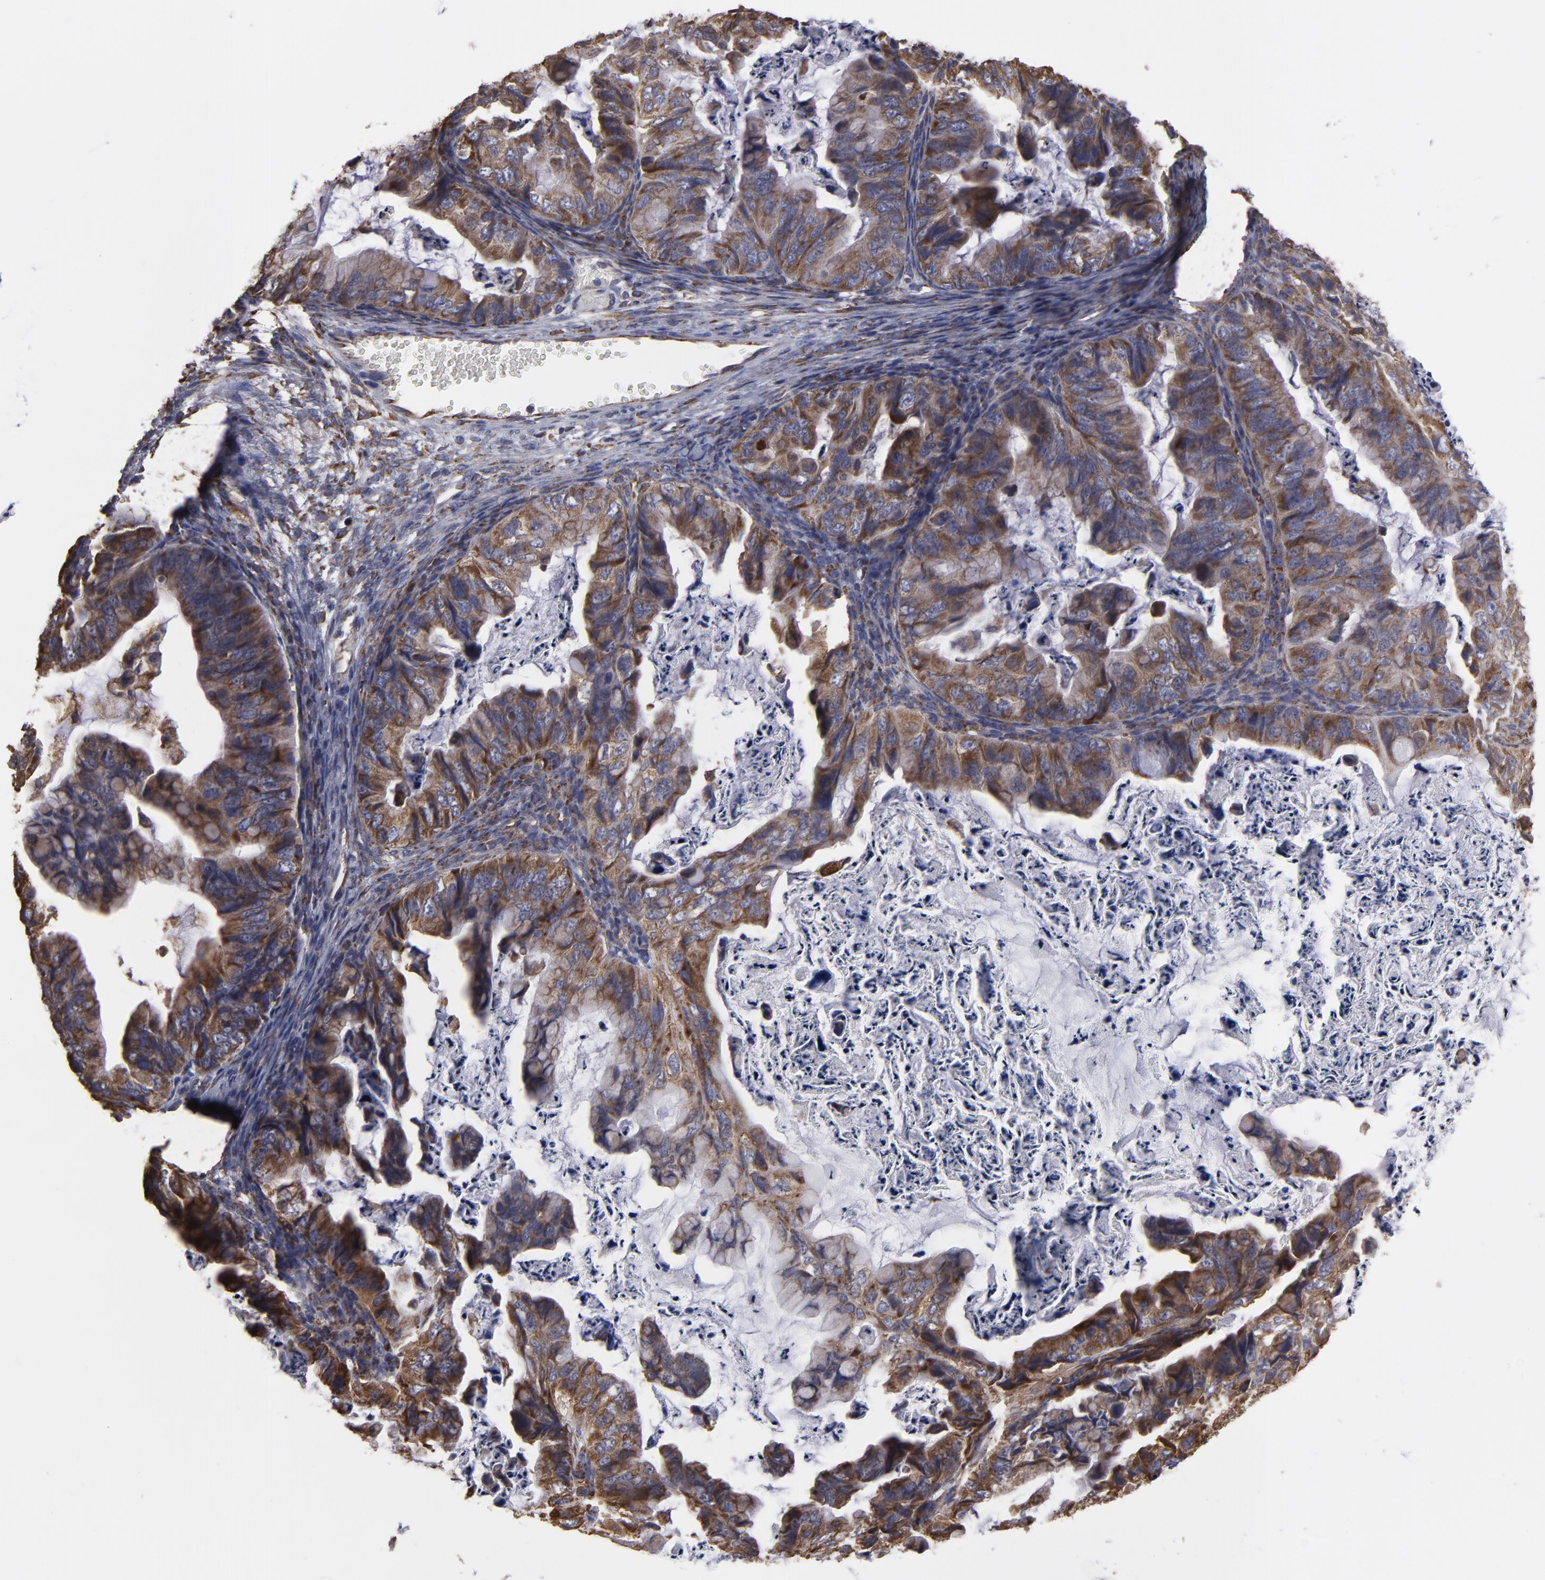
{"staining": {"intensity": "strong", "quantity": ">75%", "location": "cytoplasmic/membranous"}, "tissue": "ovarian cancer", "cell_type": "Tumor cells", "image_type": "cancer", "snomed": [{"axis": "morphology", "description": "Cystadenocarcinoma, mucinous, NOS"}, {"axis": "topography", "description": "Ovary"}], "caption": "Ovarian cancer (mucinous cystadenocarcinoma) stained with a protein marker displays strong staining in tumor cells.", "gene": "SND1", "patient": {"sex": "female", "age": 36}}